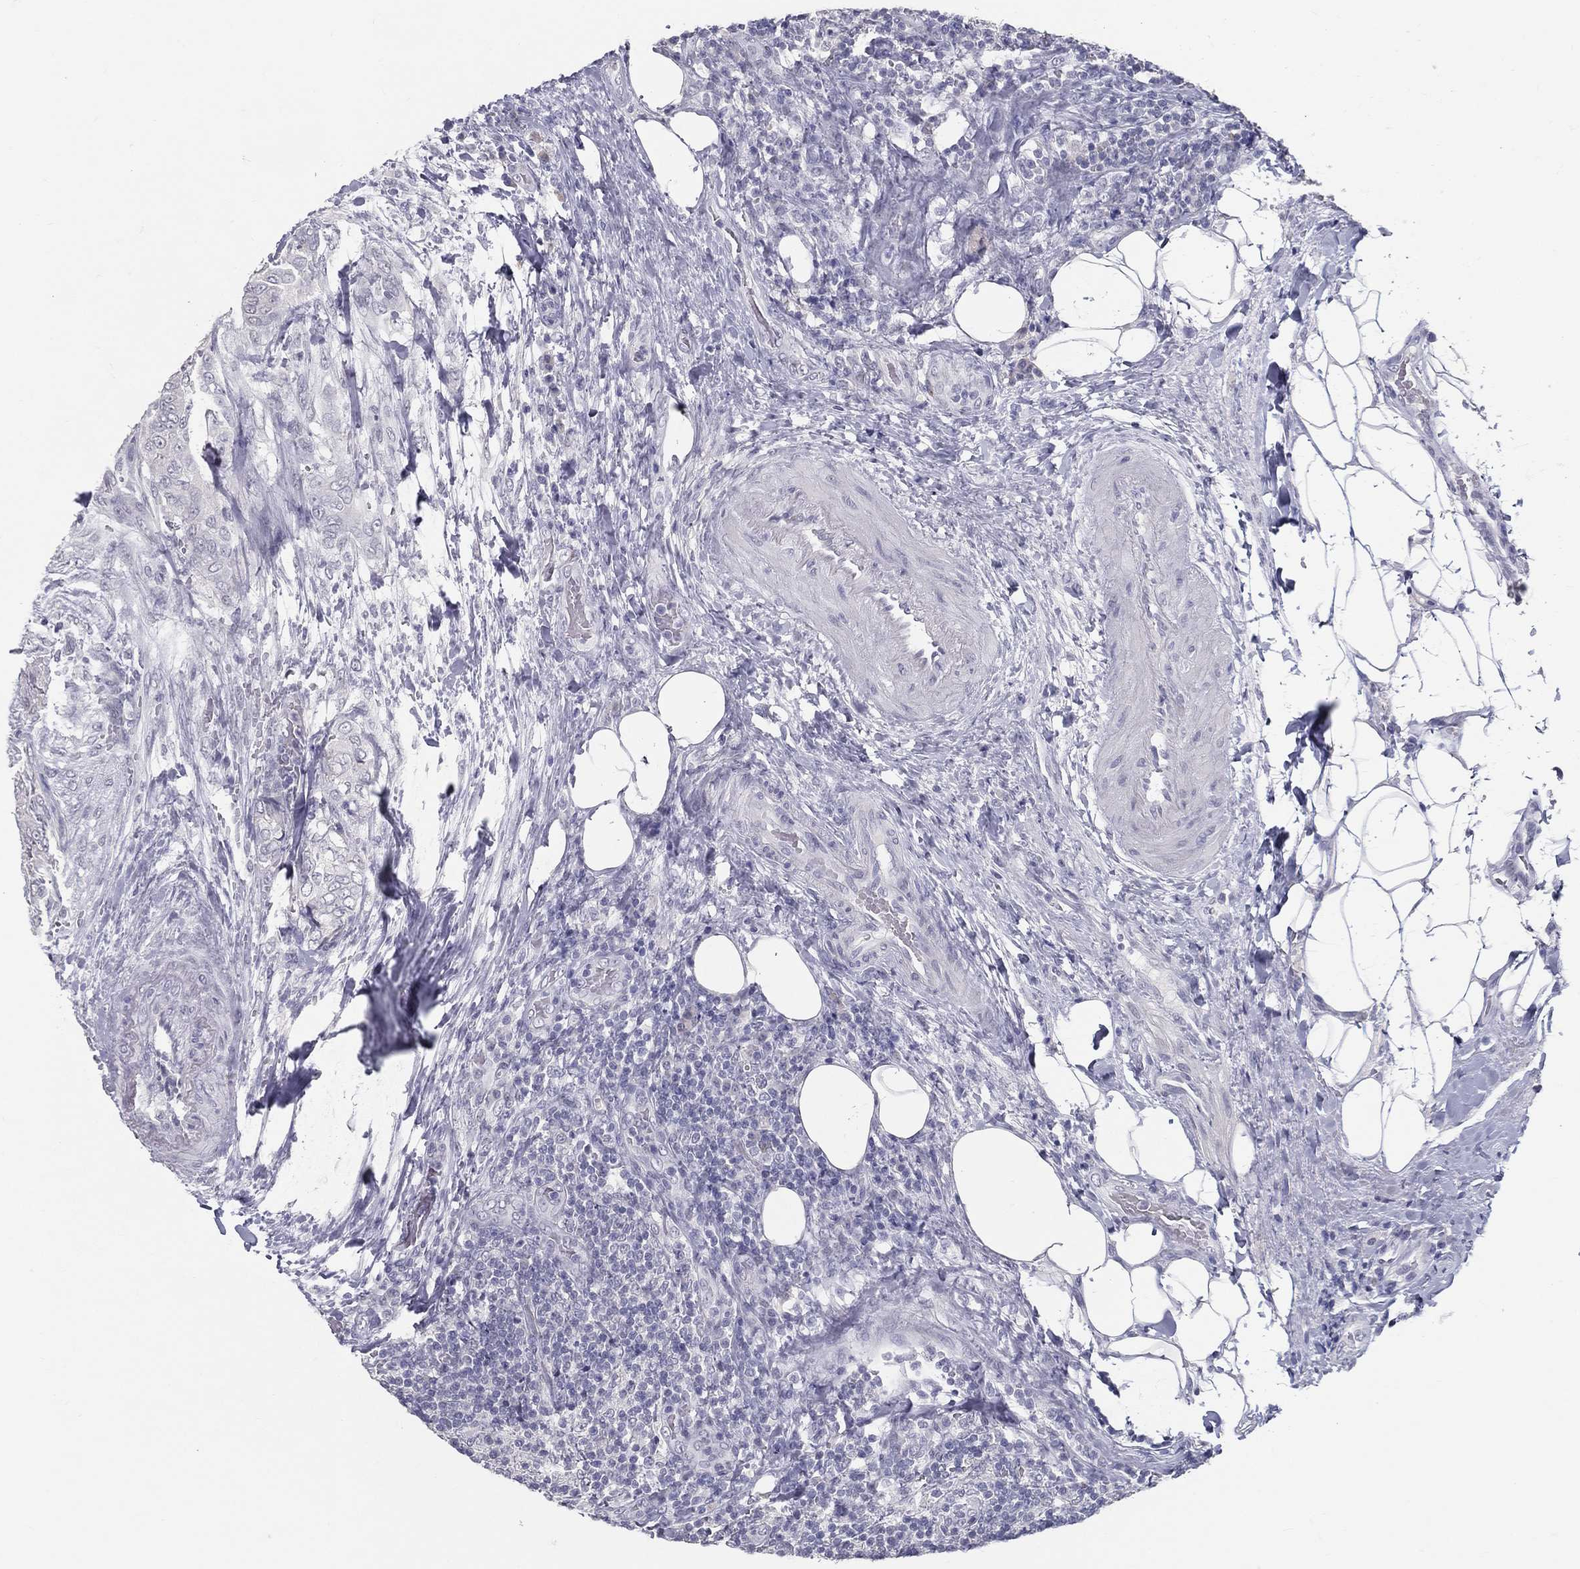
{"staining": {"intensity": "negative", "quantity": "none", "location": "none"}, "tissue": "thyroid cancer", "cell_type": "Tumor cells", "image_type": "cancer", "snomed": [{"axis": "morphology", "description": "Papillary adenocarcinoma, NOS"}, {"axis": "topography", "description": "Thyroid gland"}], "caption": "This is an IHC image of human thyroid cancer (papillary adenocarcinoma). There is no staining in tumor cells.", "gene": "ACE2", "patient": {"sex": "male", "age": 61}}